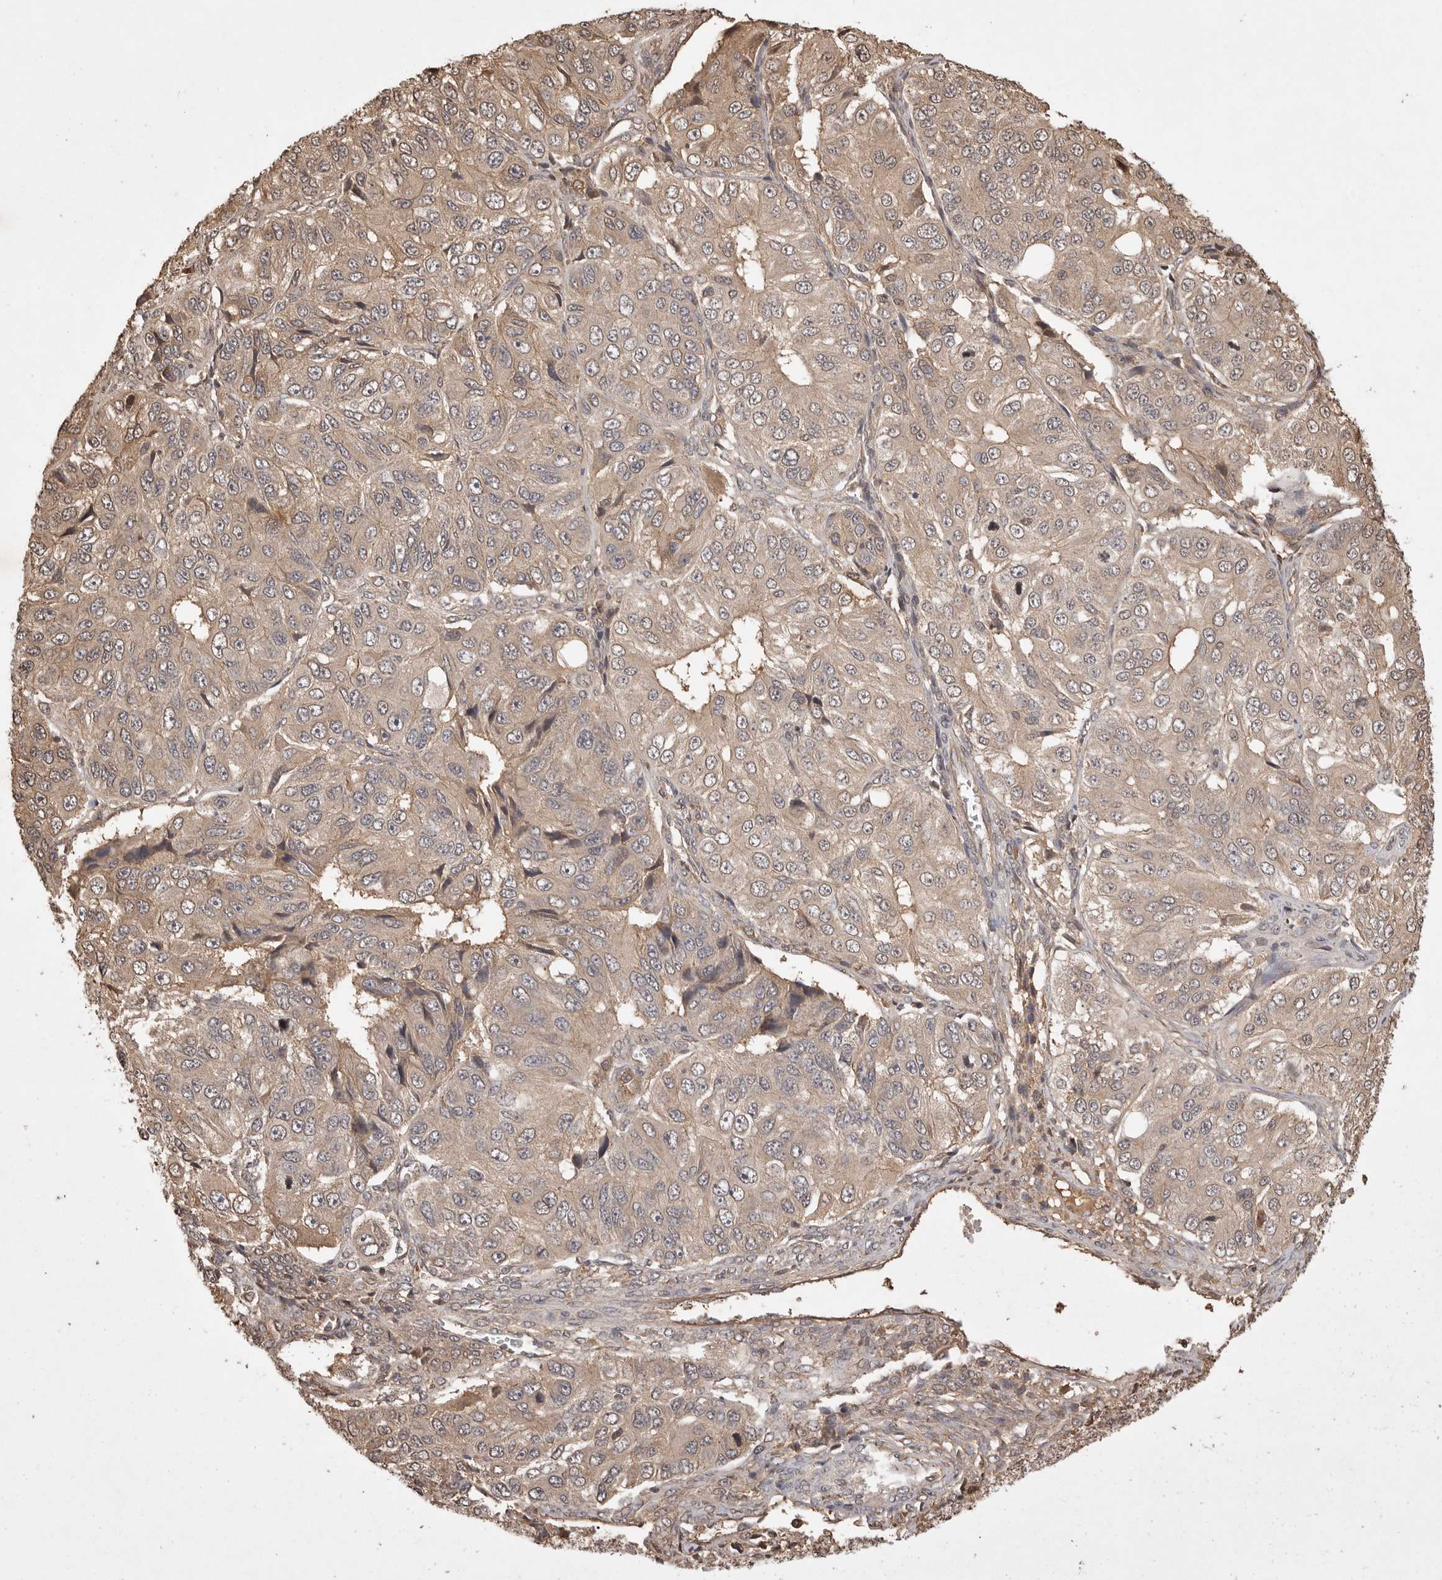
{"staining": {"intensity": "weak", "quantity": "<25%", "location": "cytoplasmic/membranous"}, "tissue": "ovarian cancer", "cell_type": "Tumor cells", "image_type": "cancer", "snomed": [{"axis": "morphology", "description": "Carcinoma, endometroid"}, {"axis": "topography", "description": "Ovary"}], "caption": "A micrograph of ovarian endometroid carcinoma stained for a protein demonstrates no brown staining in tumor cells.", "gene": "PRMT3", "patient": {"sex": "female", "age": 51}}